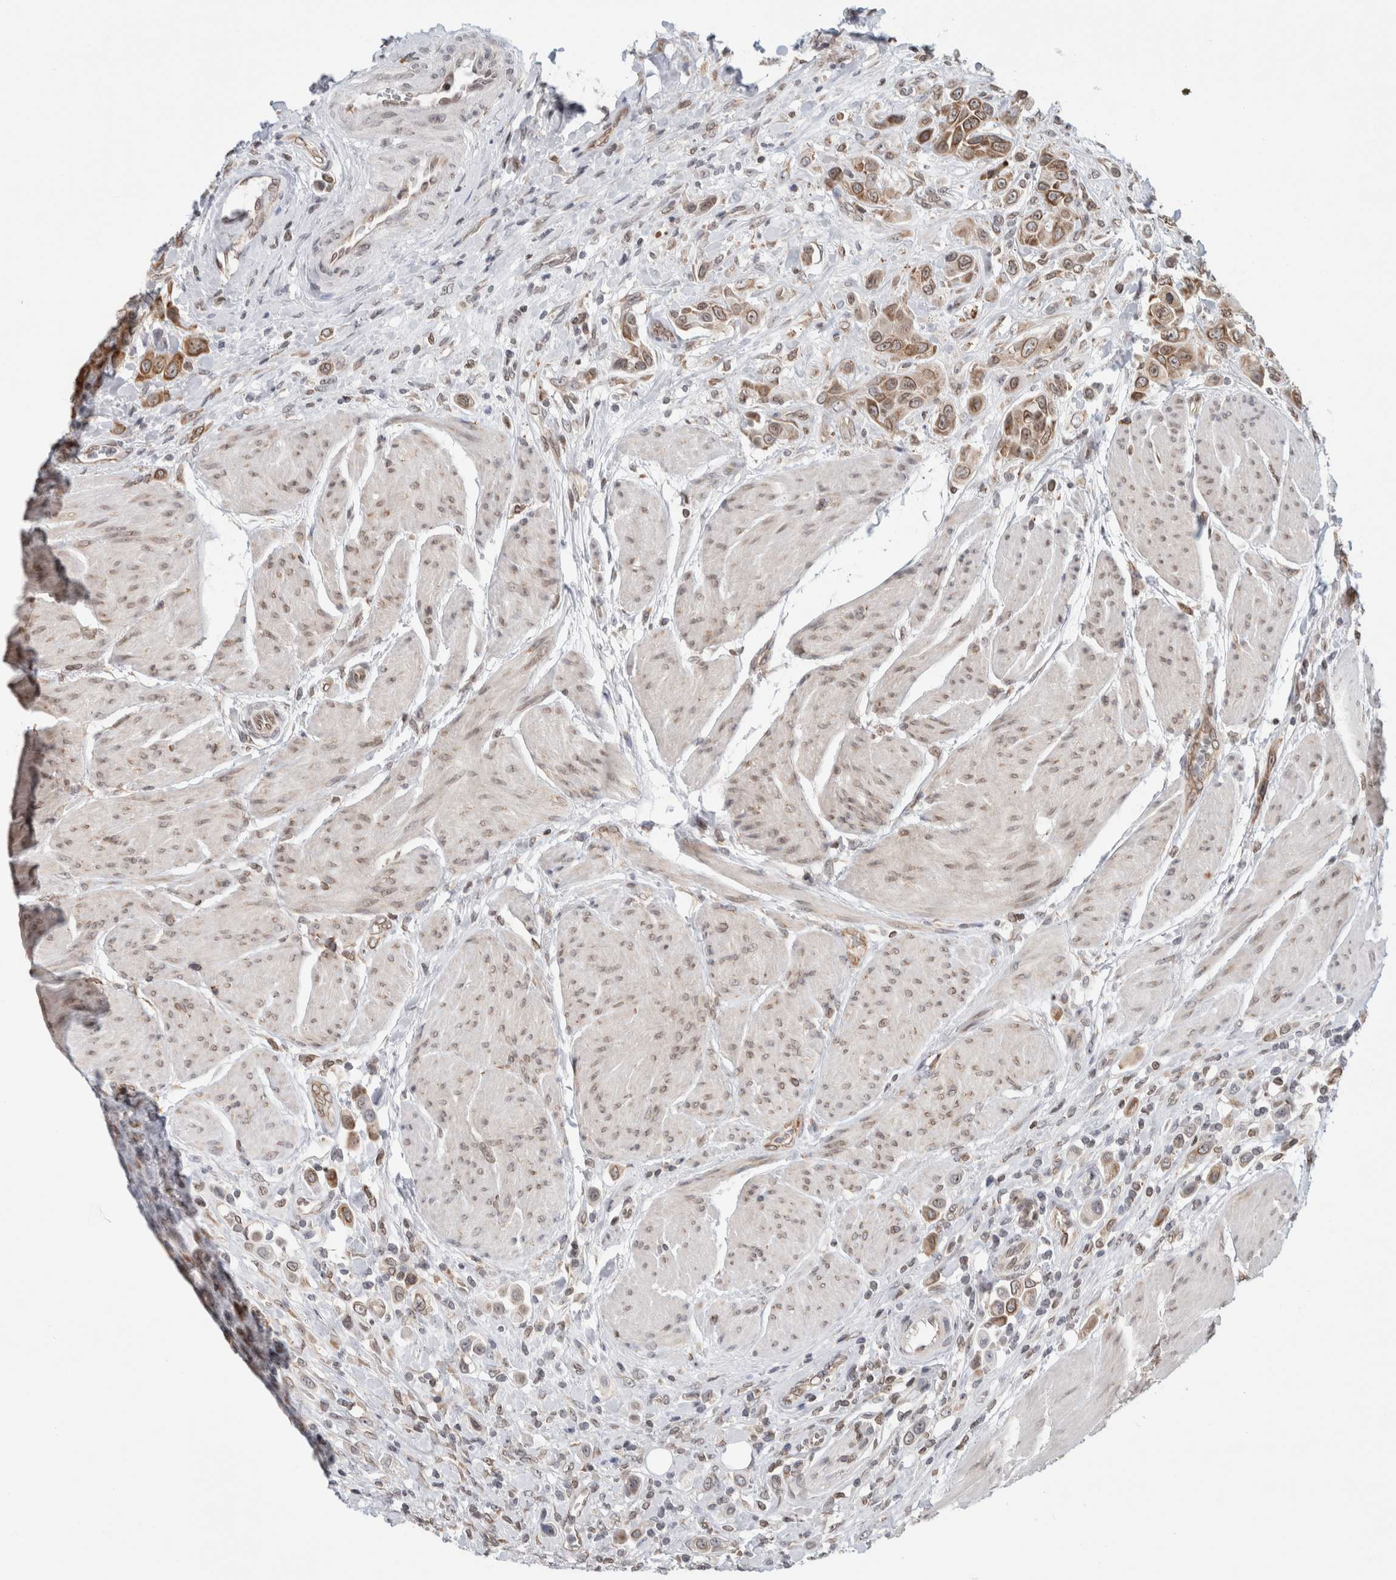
{"staining": {"intensity": "moderate", "quantity": ">75%", "location": "cytoplasmic/membranous,nuclear"}, "tissue": "urothelial cancer", "cell_type": "Tumor cells", "image_type": "cancer", "snomed": [{"axis": "morphology", "description": "Urothelial carcinoma, High grade"}, {"axis": "topography", "description": "Urinary bladder"}], "caption": "Human urothelial cancer stained for a protein (brown) demonstrates moderate cytoplasmic/membranous and nuclear positive expression in approximately >75% of tumor cells.", "gene": "RBMX2", "patient": {"sex": "male", "age": 50}}